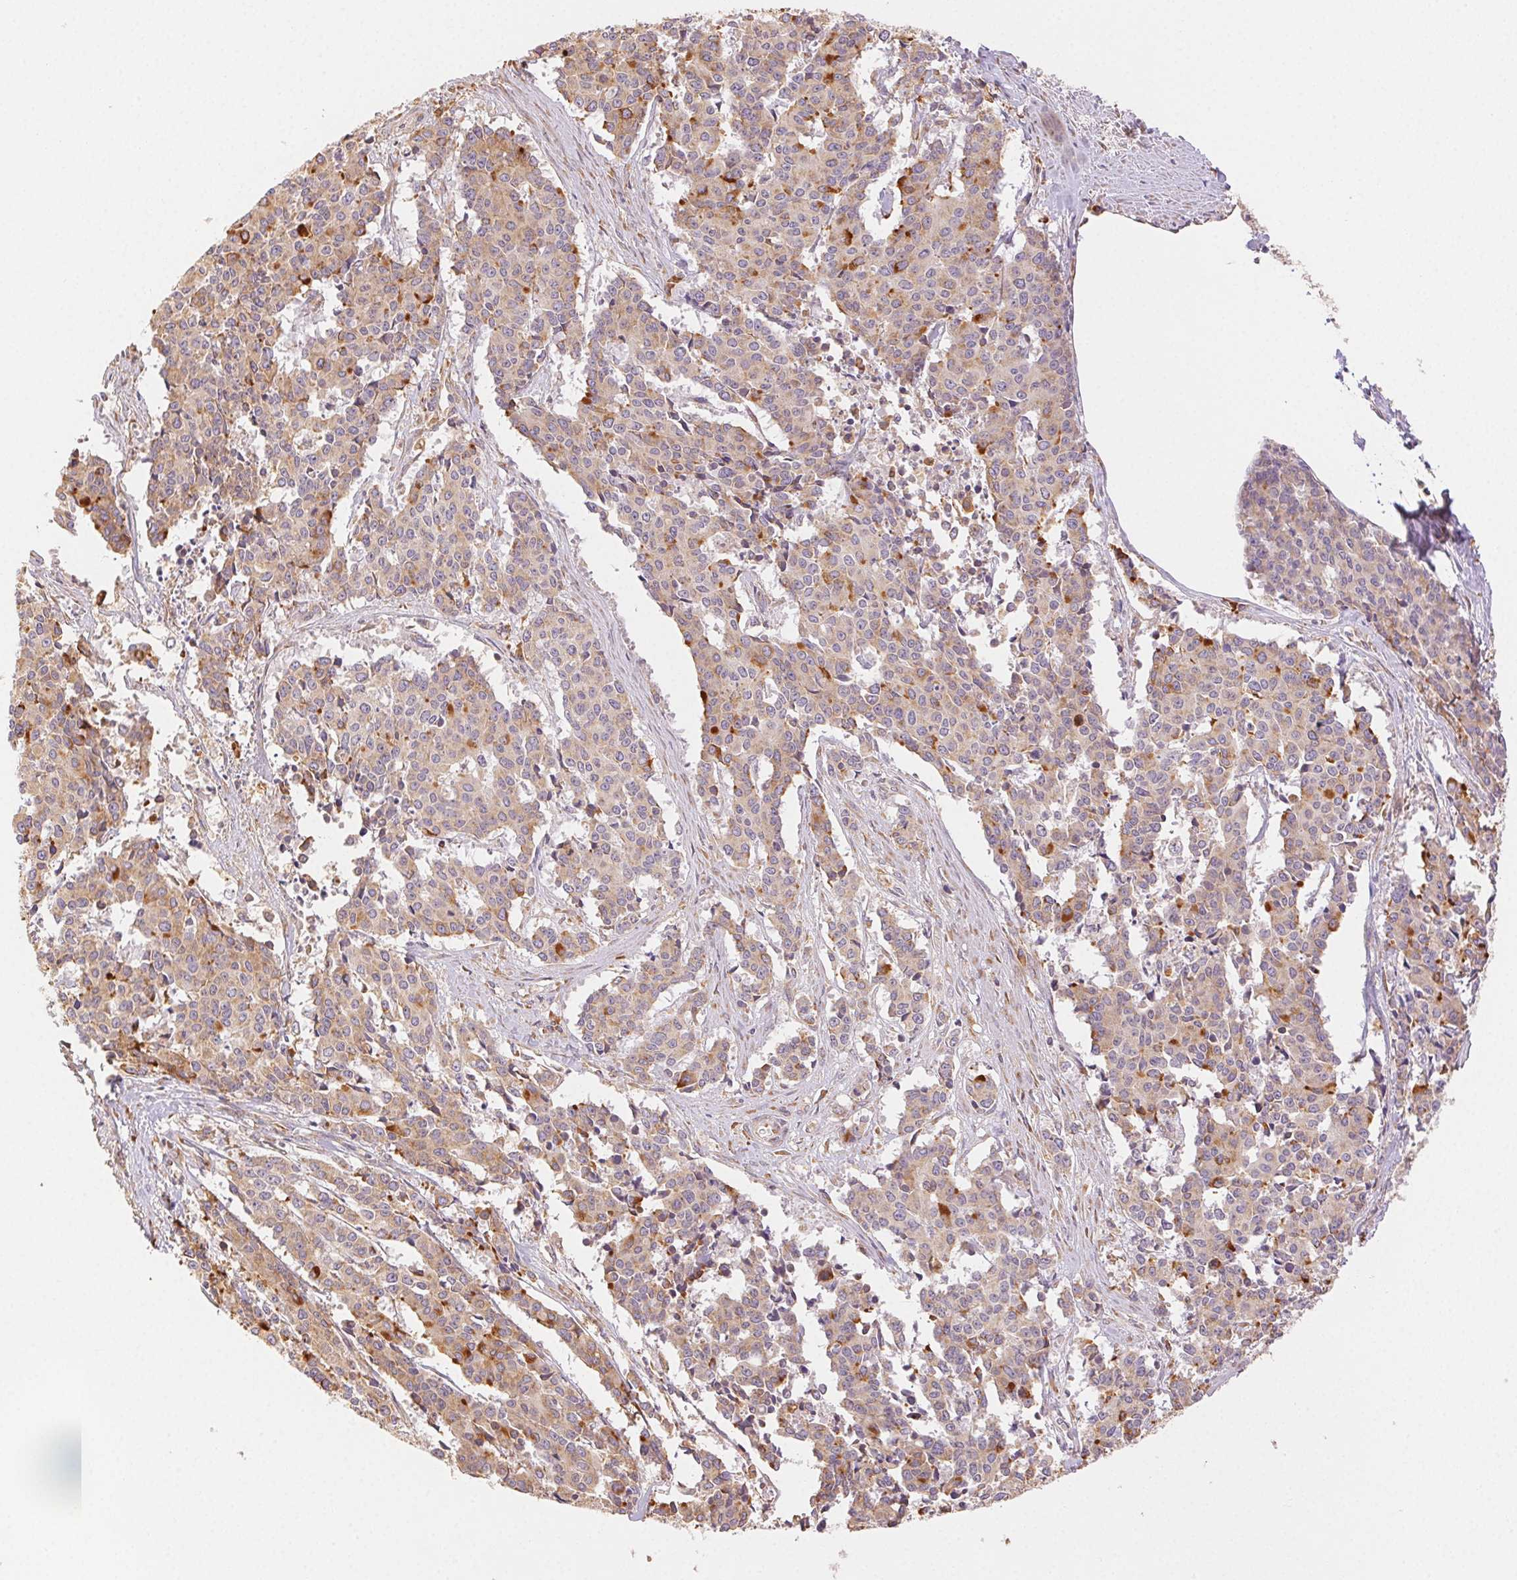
{"staining": {"intensity": "weak", "quantity": ">75%", "location": "cytoplasmic/membranous"}, "tissue": "cervical cancer", "cell_type": "Tumor cells", "image_type": "cancer", "snomed": [{"axis": "morphology", "description": "Squamous cell carcinoma, NOS"}, {"axis": "topography", "description": "Cervix"}], "caption": "Weak cytoplasmic/membranous protein expression is present in approximately >75% of tumor cells in cervical cancer.", "gene": "ENTREP1", "patient": {"sex": "female", "age": 28}}